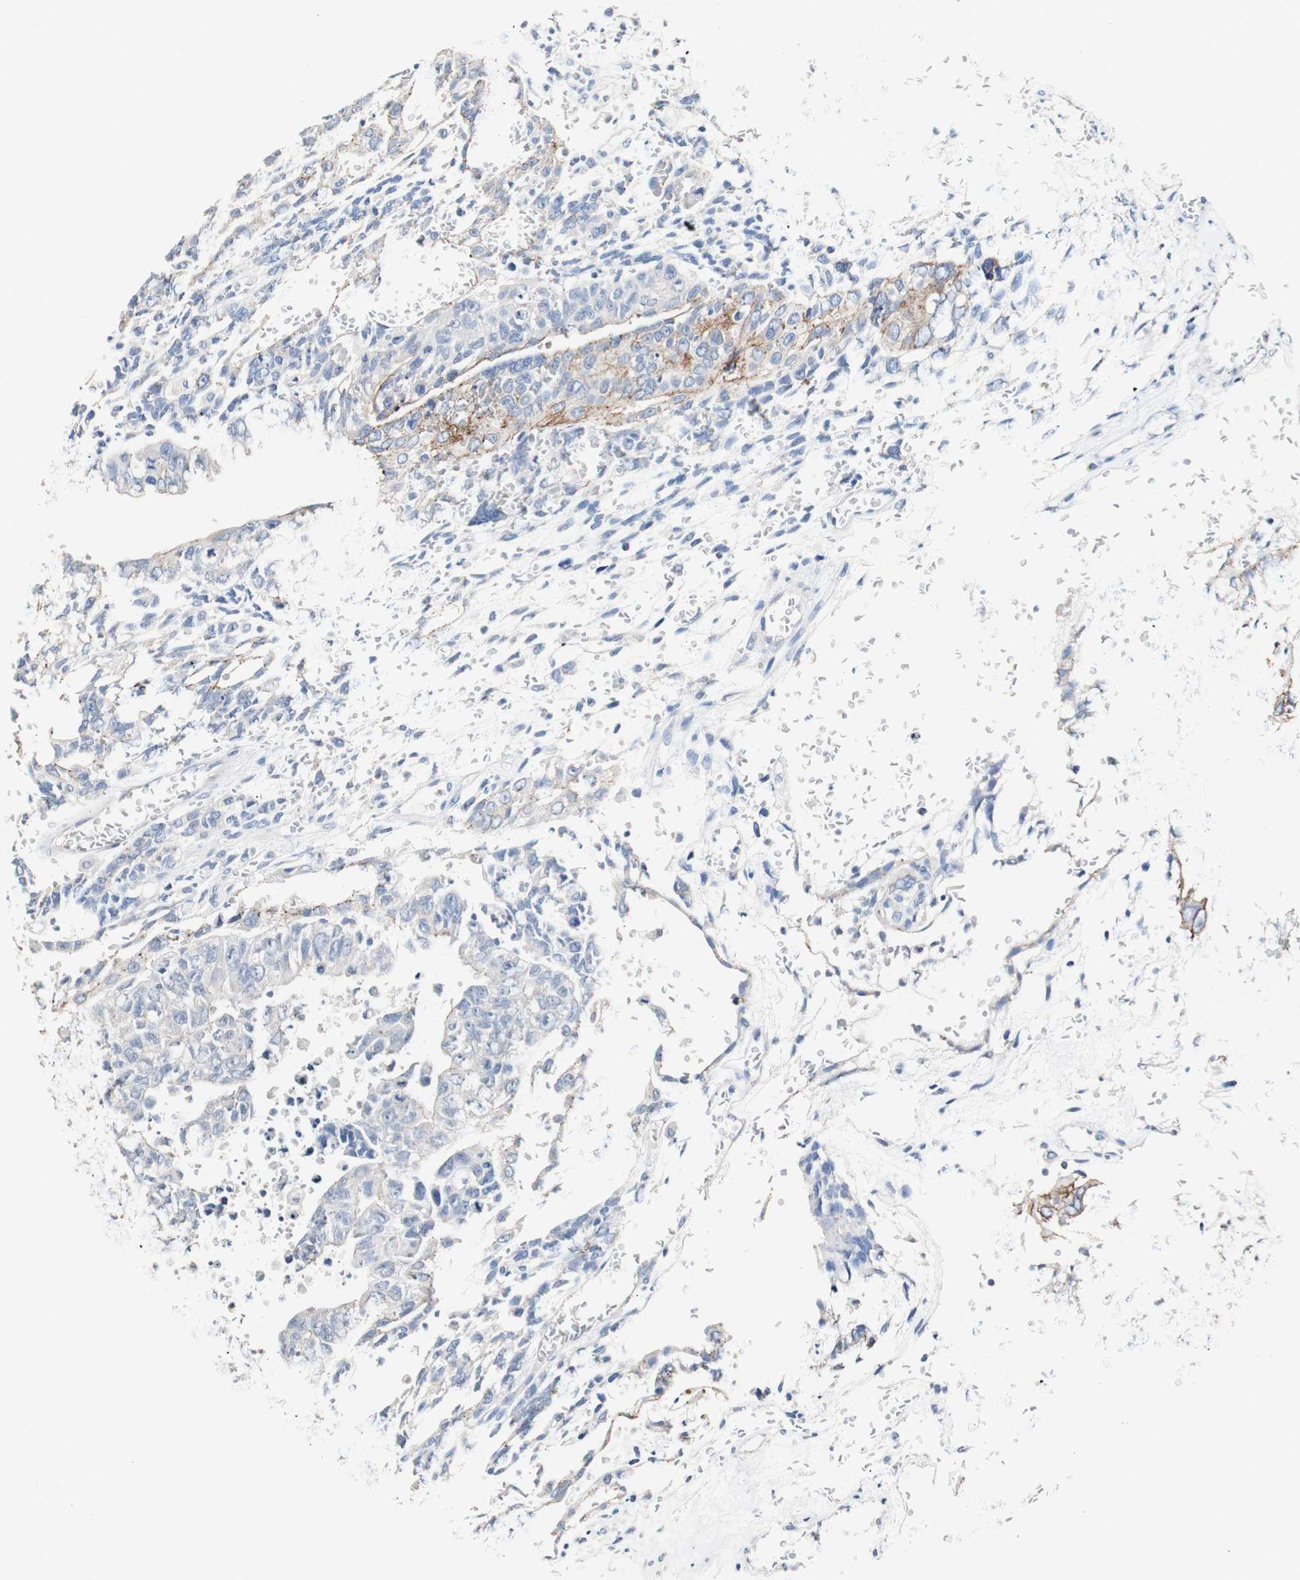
{"staining": {"intensity": "moderate", "quantity": "<25%", "location": "cytoplasmic/membranous"}, "tissue": "testis cancer", "cell_type": "Tumor cells", "image_type": "cancer", "snomed": [{"axis": "morphology", "description": "Seminoma, NOS"}, {"axis": "morphology", "description": "Carcinoma, Embryonal, NOS"}, {"axis": "topography", "description": "Testis"}], "caption": "There is low levels of moderate cytoplasmic/membranous expression in tumor cells of testis cancer (embryonal carcinoma), as demonstrated by immunohistochemical staining (brown color).", "gene": "DSC2", "patient": {"sex": "male", "age": 52}}